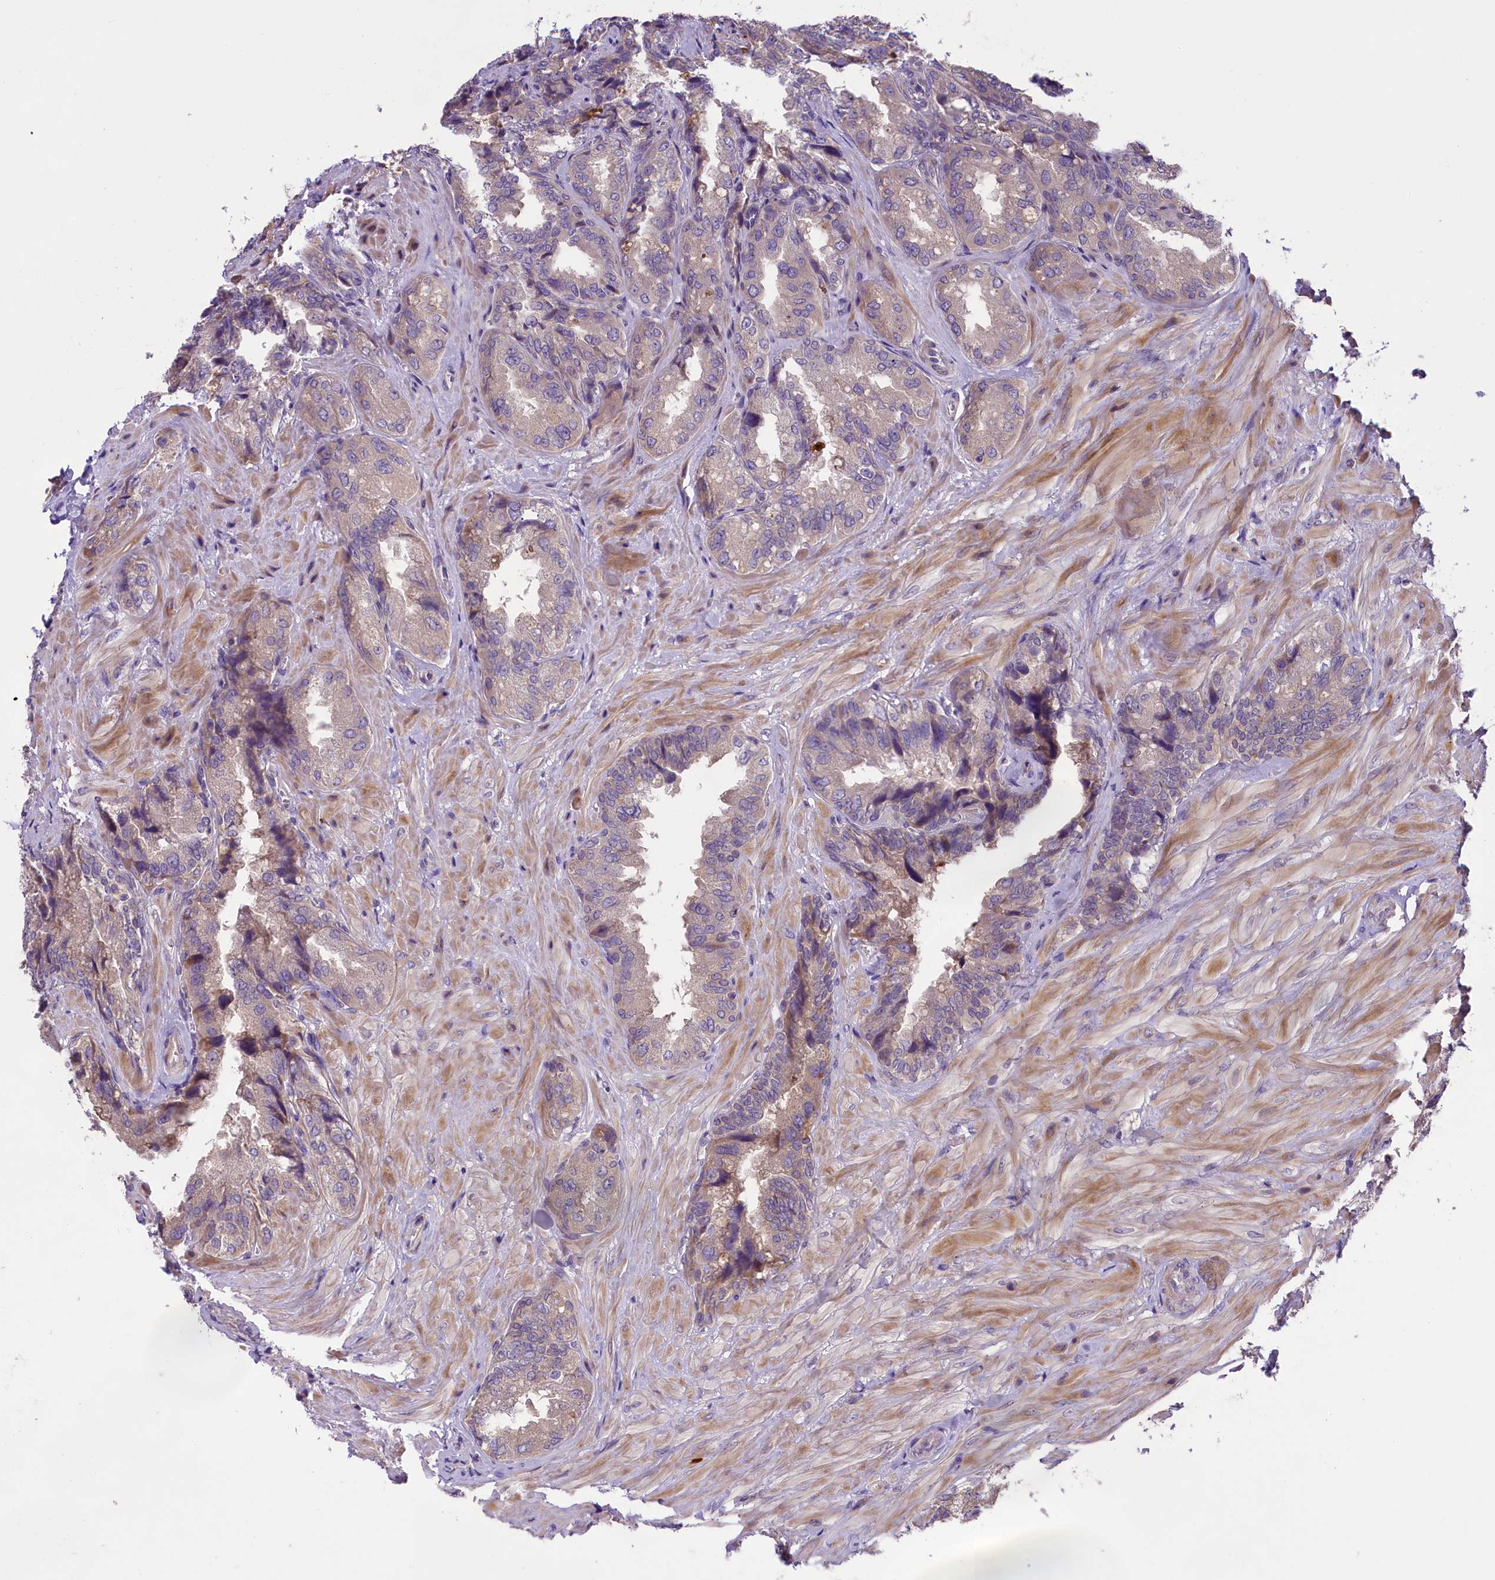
{"staining": {"intensity": "weak", "quantity": "25%-75%", "location": "cytoplasmic/membranous"}, "tissue": "seminal vesicle", "cell_type": "Glandular cells", "image_type": "normal", "snomed": [{"axis": "morphology", "description": "Normal tissue, NOS"}, {"axis": "topography", "description": "Prostate and seminal vesicle, NOS"}, {"axis": "topography", "description": "Prostate"}, {"axis": "topography", "description": "Seminal veicle"}], "caption": "The micrograph demonstrates staining of normal seminal vesicle, revealing weak cytoplasmic/membranous protein expression (brown color) within glandular cells. (DAB (3,3'-diaminobenzidine) IHC with brightfield microscopy, high magnification).", "gene": "ABCC10", "patient": {"sex": "male", "age": 67}}